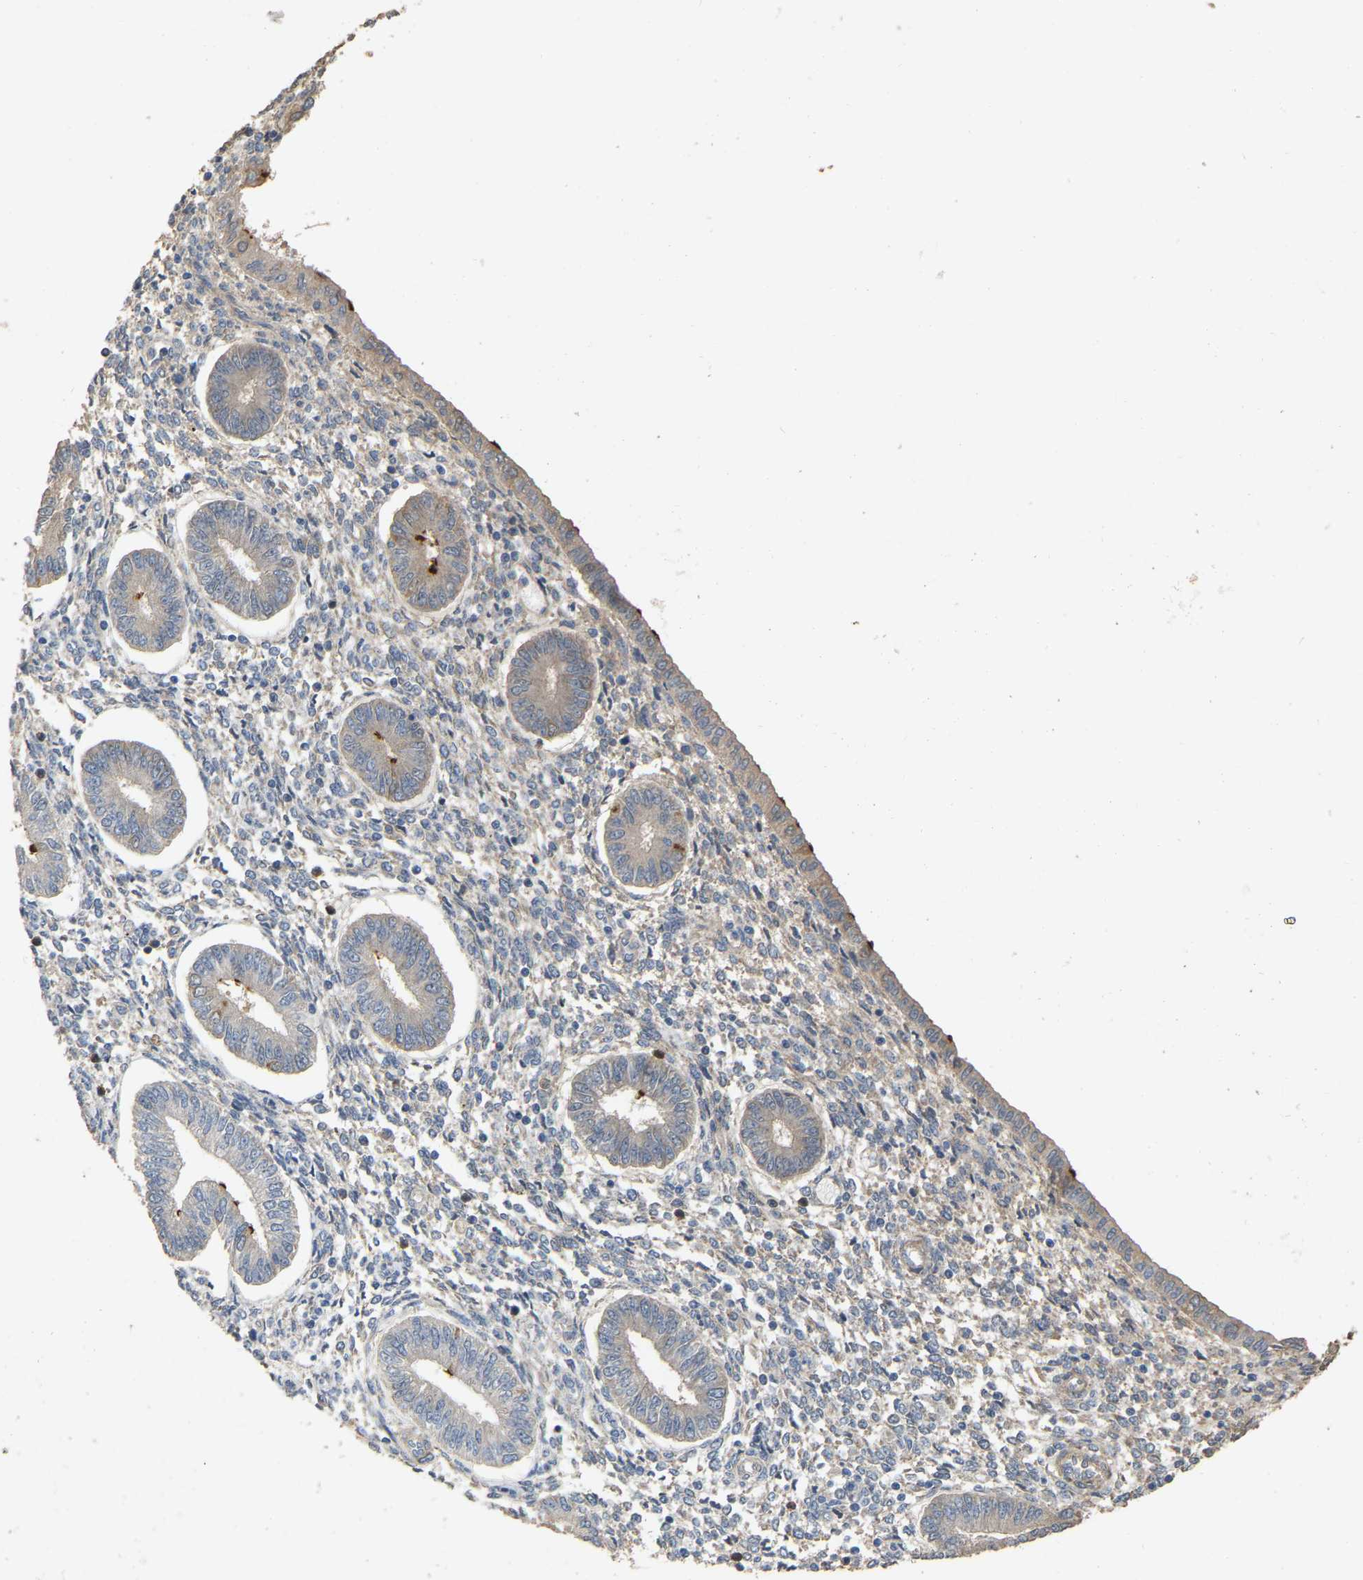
{"staining": {"intensity": "negative", "quantity": "none", "location": "none"}, "tissue": "endometrium", "cell_type": "Cells in endometrial stroma", "image_type": "normal", "snomed": [{"axis": "morphology", "description": "Normal tissue, NOS"}, {"axis": "topography", "description": "Endometrium"}], "caption": "An immunohistochemistry micrograph of benign endometrium is shown. There is no staining in cells in endometrial stroma of endometrium.", "gene": "NCS1", "patient": {"sex": "female", "age": 50}}